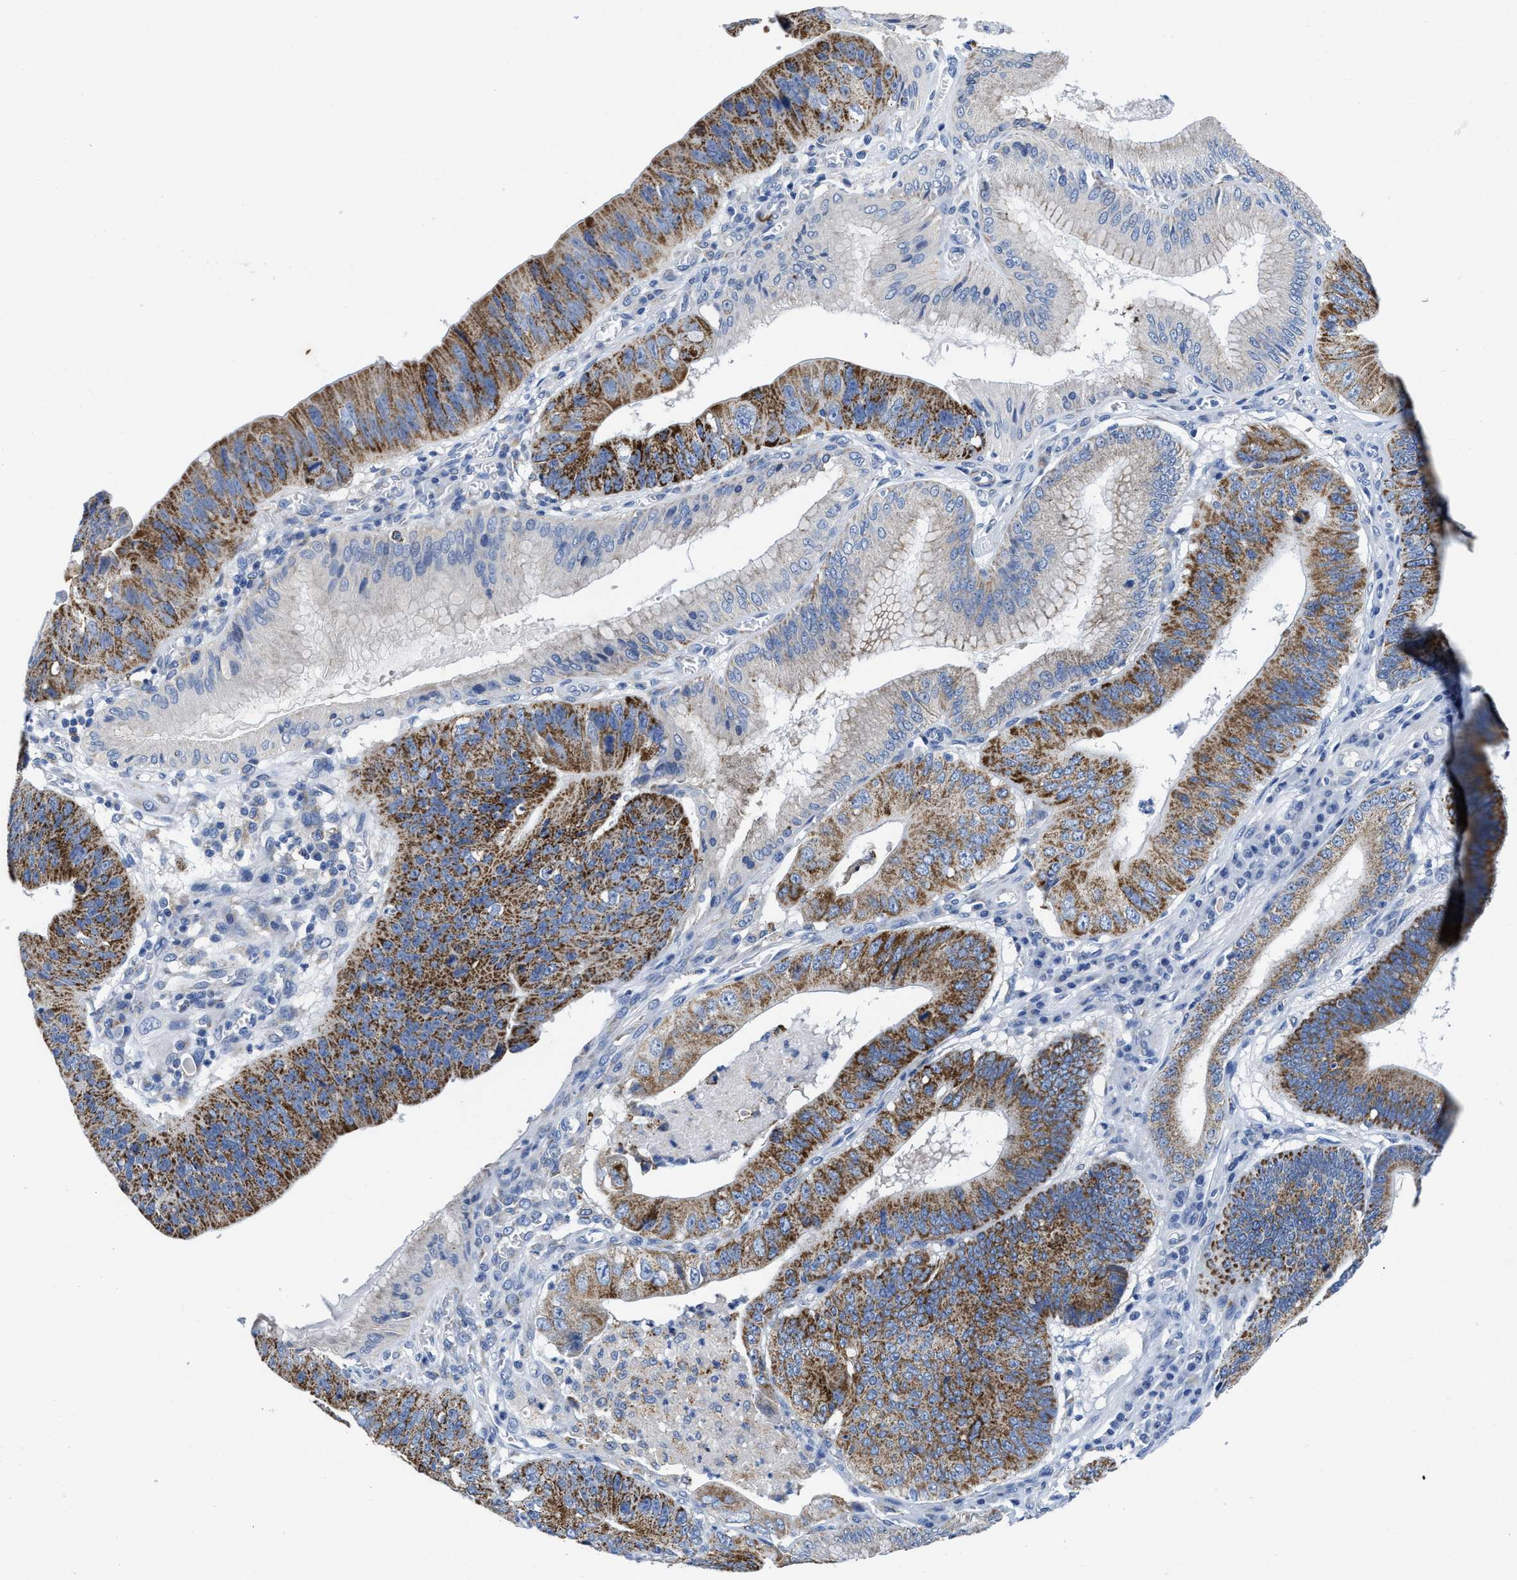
{"staining": {"intensity": "moderate", "quantity": "25%-75%", "location": "cytoplasmic/membranous"}, "tissue": "stomach cancer", "cell_type": "Tumor cells", "image_type": "cancer", "snomed": [{"axis": "morphology", "description": "Adenocarcinoma, NOS"}, {"axis": "topography", "description": "Stomach"}], "caption": "A brown stain highlights moderate cytoplasmic/membranous positivity of a protein in stomach cancer tumor cells. (brown staining indicates protein expression, while blue staining denotes nuclei).", "gene": "TBRG4", "patient": {"sex": "male", "age": 59}}